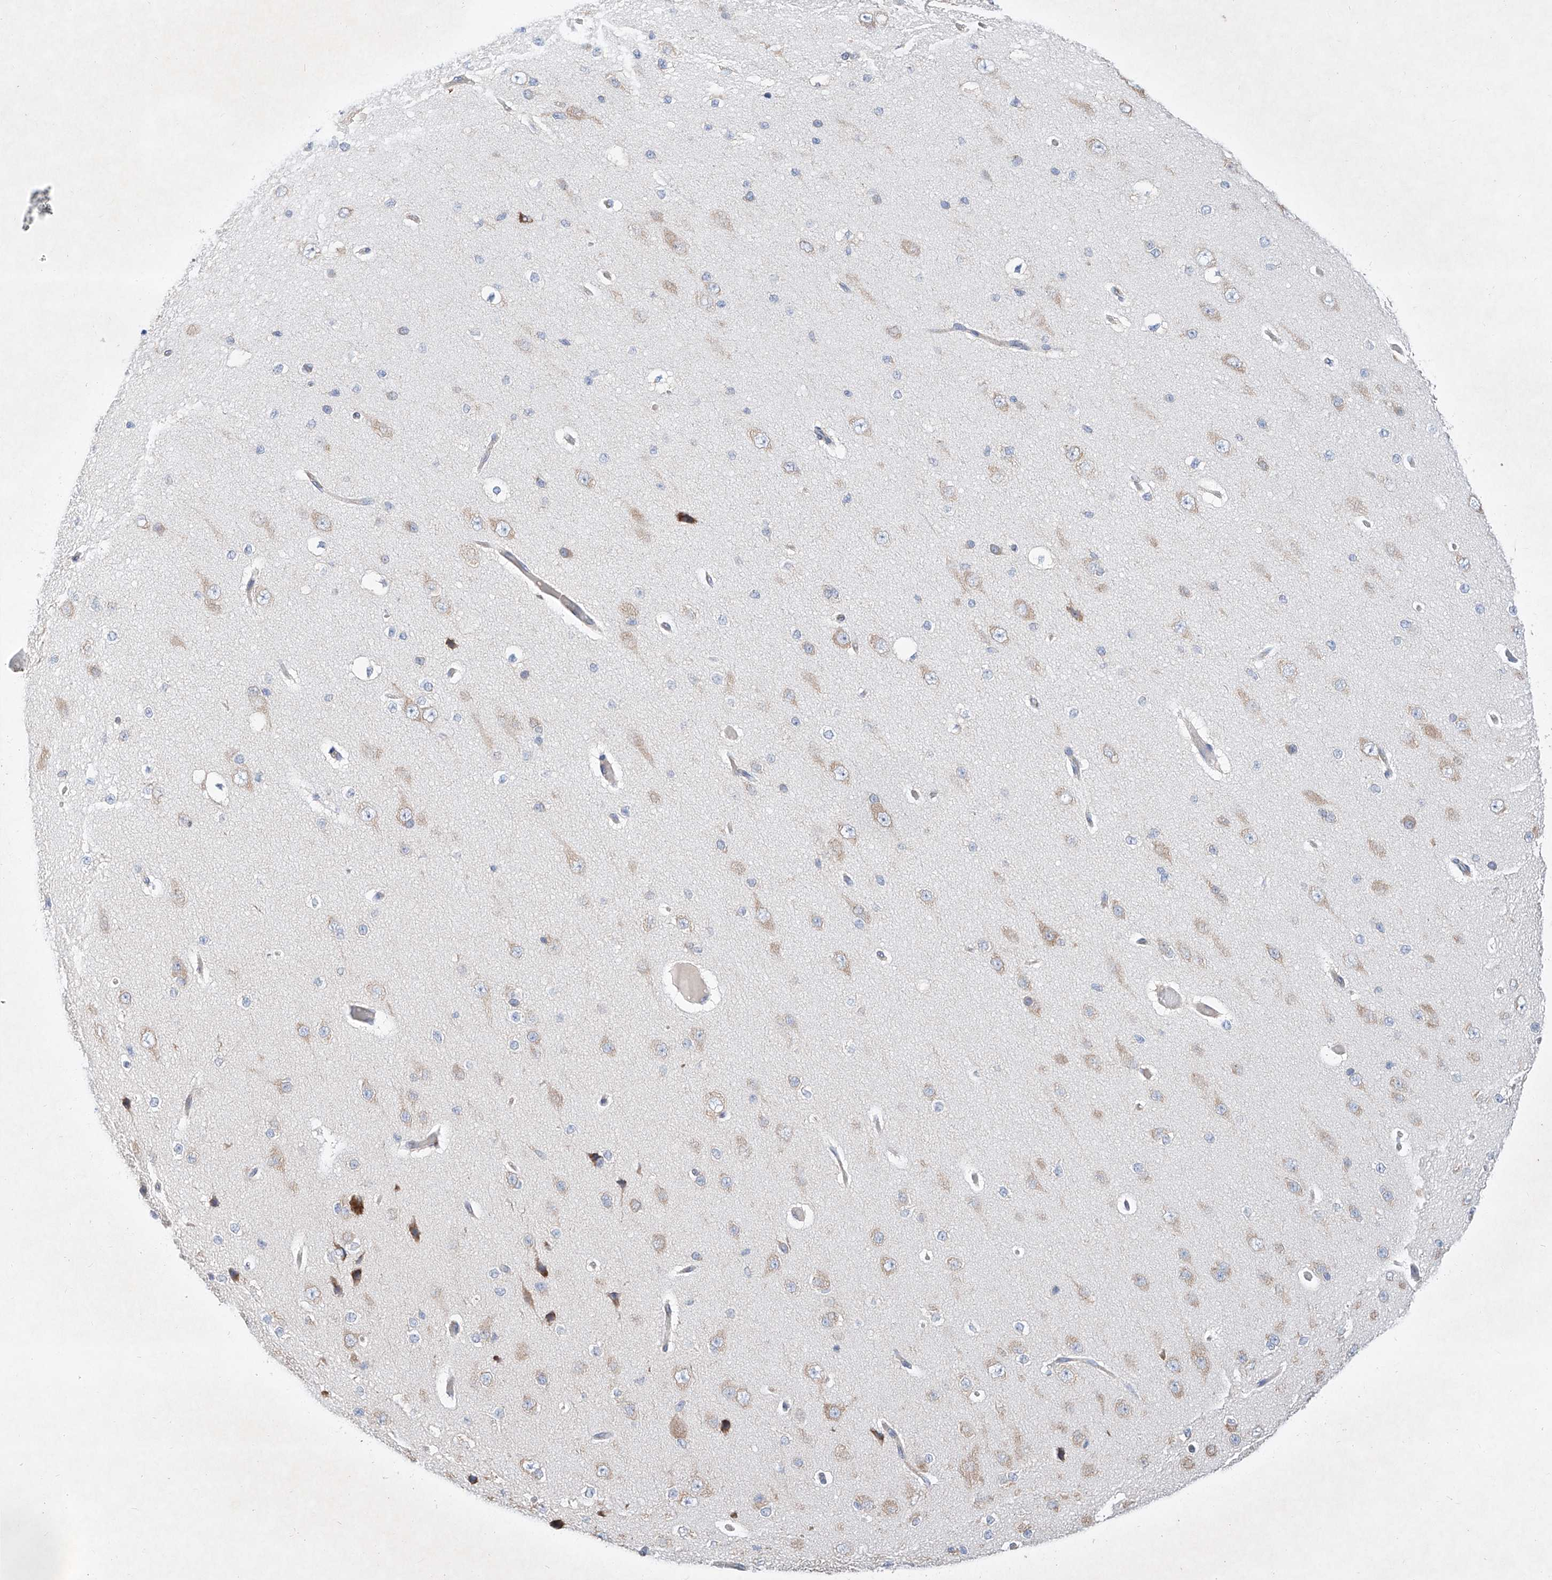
{"staining": {"intensity": "negative", "quantity": "none", "location": "none"}, "tissue": "cerebral cortex", "cell_type": "Endothelial cells", "image_type": "normal", "snomed": [{"axis": "morphology", "description": "Normal tissue, NOS"}, {"axis": "morphology", "description": "Developmental malformation"}, {"axis": "topography", "description": "Cerebral cortex"}], "caption": "This is a histopathology image of immunohistochemistry staining of normal cerebral cortex, which shows no staining in endothelial cells. (DAB immunohistochemistry, high magnification).", "gene": "FASTK", "patient": {"sex": "female", "age": 30}}